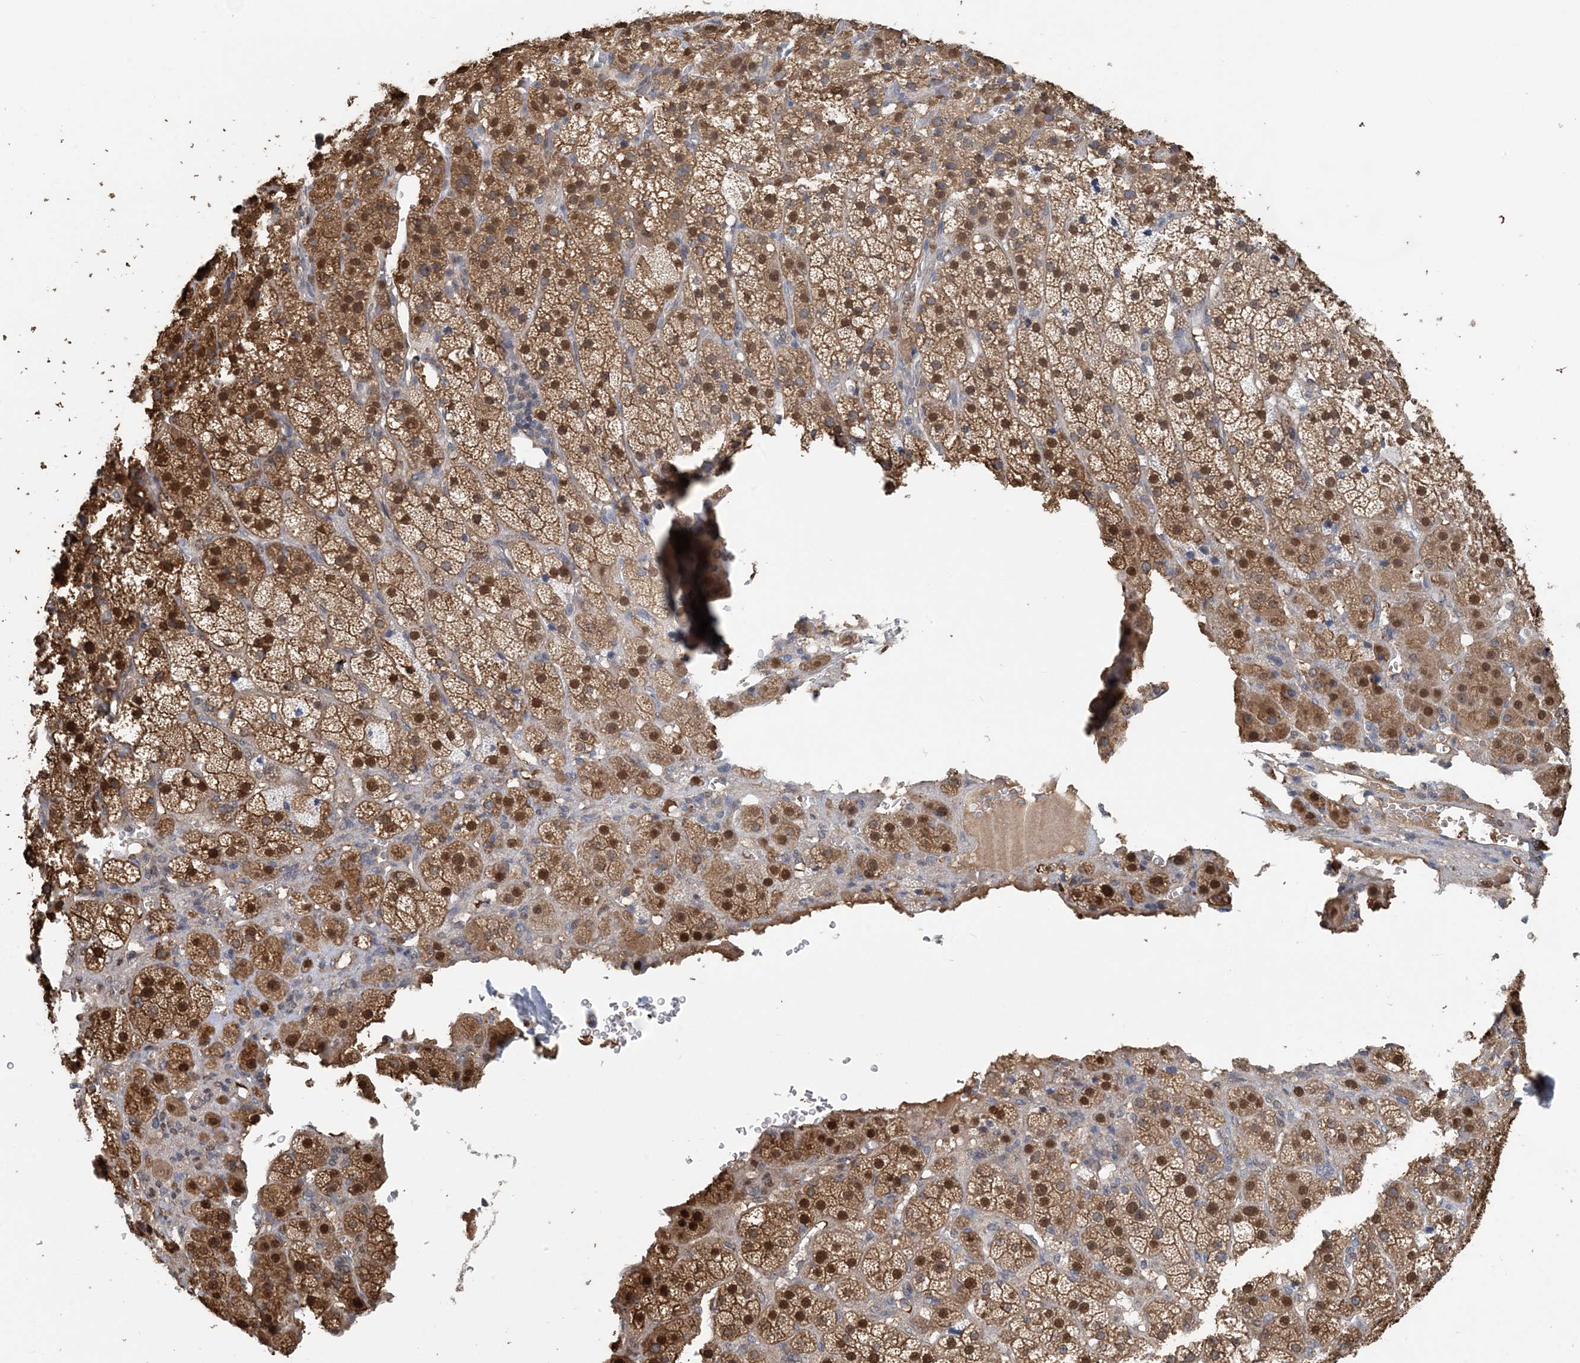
{"staining": {"intensity": "strong", "quantity": ">75%", "location": "cytoplasmic/membranous,nuclear"}, "tissue": "adrenal gland", "cell_type": "Glandular cells", "image_type": "normal", "snomed": [{"axis": "morphology", "description": "Normal tissue, NOS"}, {"axis": "topography", "description": "Adrenal gland"}], "caption": "Immunohistochemical staining of unremarkable human adrenal gland exhibits >75% levels of strong cytoplasmic/membranous,nuclear protein staining in about >75% of glandular cells.", "gene": "HIKESHI", "patient": {"sex": "female", "age": 57}}